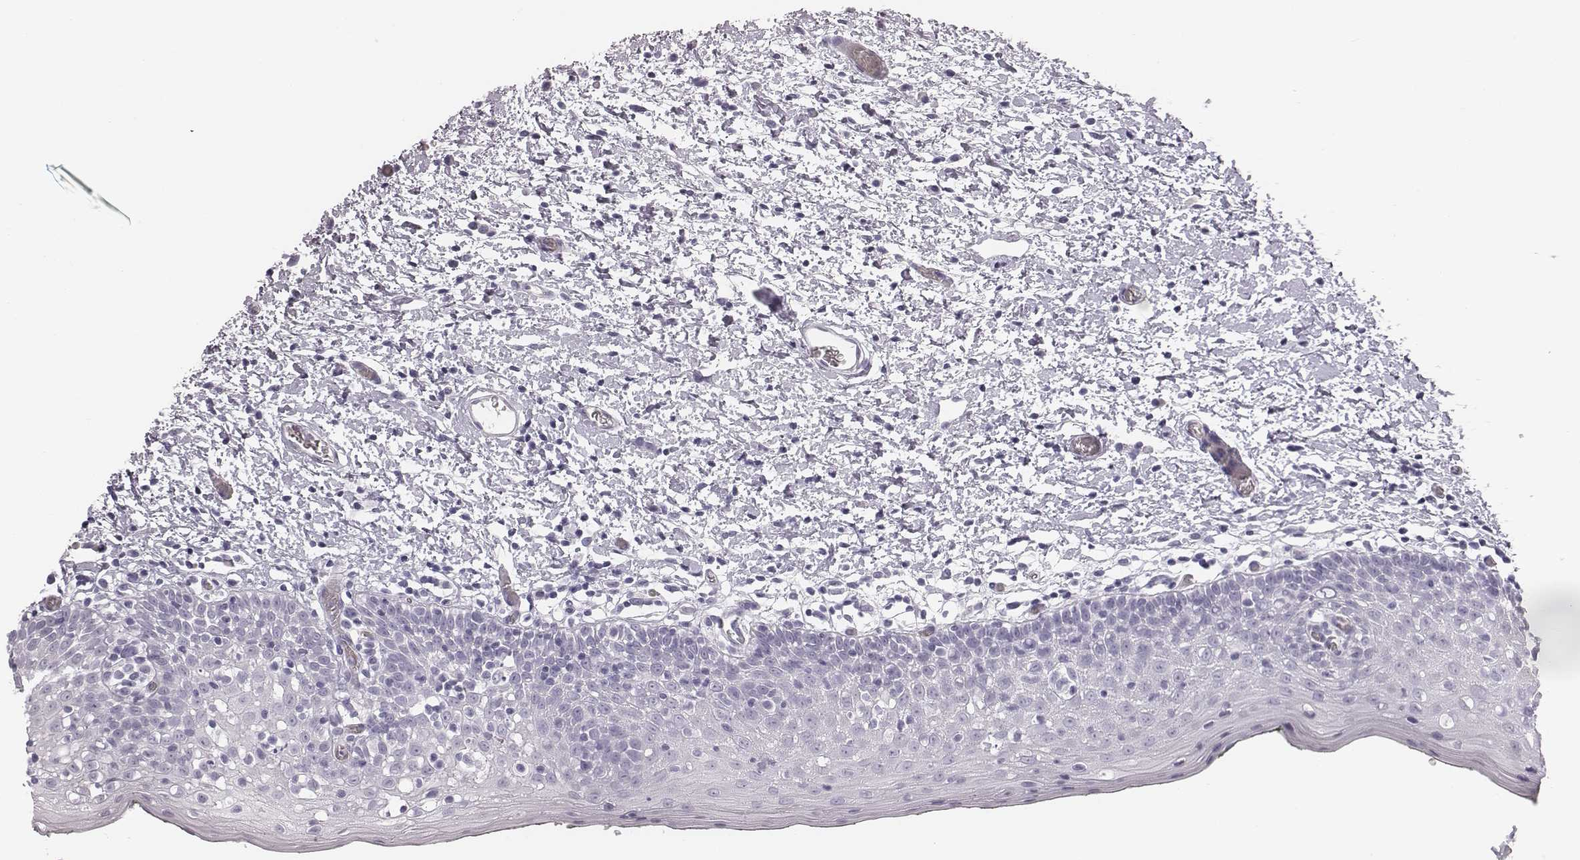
{"staining": {"intensity": "negative", "quantity": "none", "location": "none"}, "tissue": "oral mucosa", "cell_type": "Squamous epithelial cells", "image_type": "normal", "snomed": [{"axis": "morphology", "description": "Normal tissue, NOS"}, {"axis": "morphology", "description": "Squamous cell carcinoma, NOS"}, {"axis": "topography", "description": "Oral tissue"}, {"axis": "topography", "description": "Head-Neck"}], "caption": "Immunohistochemistry (IHC) photomicrograph of benign oral mucosa: oral mucosa stained with DAB (3,3'-diaminobenzidine) displays no significant protein positivity in squamous epithelial cells. (DAB immunohistochemistry (IHC) with hematoxylin counter stain).", "gene": "HBZ", "patient": {"sex": "male", "age": 69}}